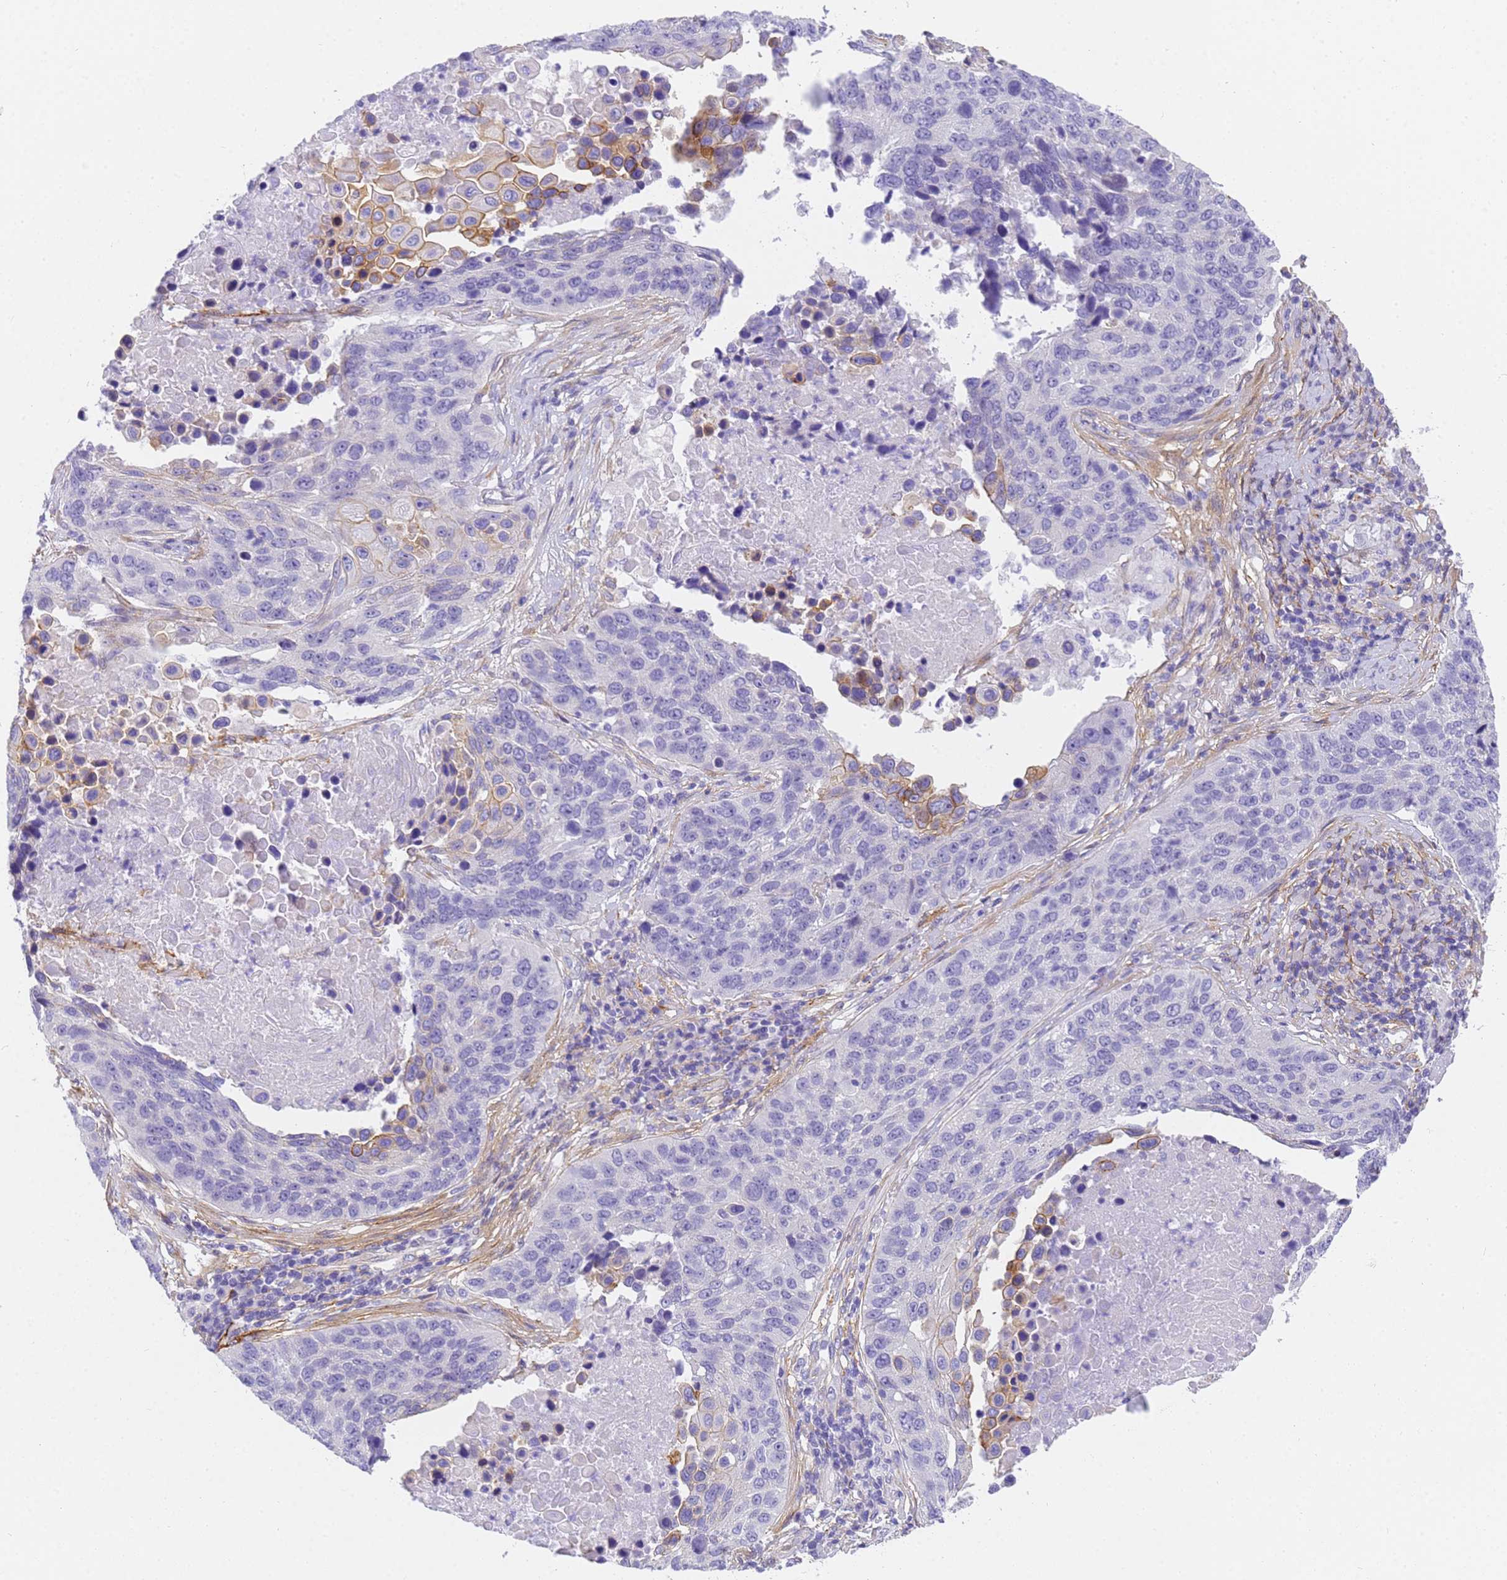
{"staining": {"intensity": "moderate", "quantity": "<25%", "location": "cytoplasmic/membranous"}, "tissue": "lung cancer", "cell_type": "Tumor cells", "image_type": "cancer", "snomed": [{"axis": "morphology", "description": "Normal tissue, NOS"}, {"axis": "morphology", "description": "Squamous cell carcinoma, NOS"}, {"axis": "topography", "description": "Lymph node"}, {"axis": "topography", "description": "Lung"}], "caption": "Immunohistochemical staining of human lung cancer exhibits low levels of moderate cytoplasmic/membranous protein staining in approximately <25% of tumor cells.", "gene": "MVB12A", "patient": {"sex": "male", "age": 66}}